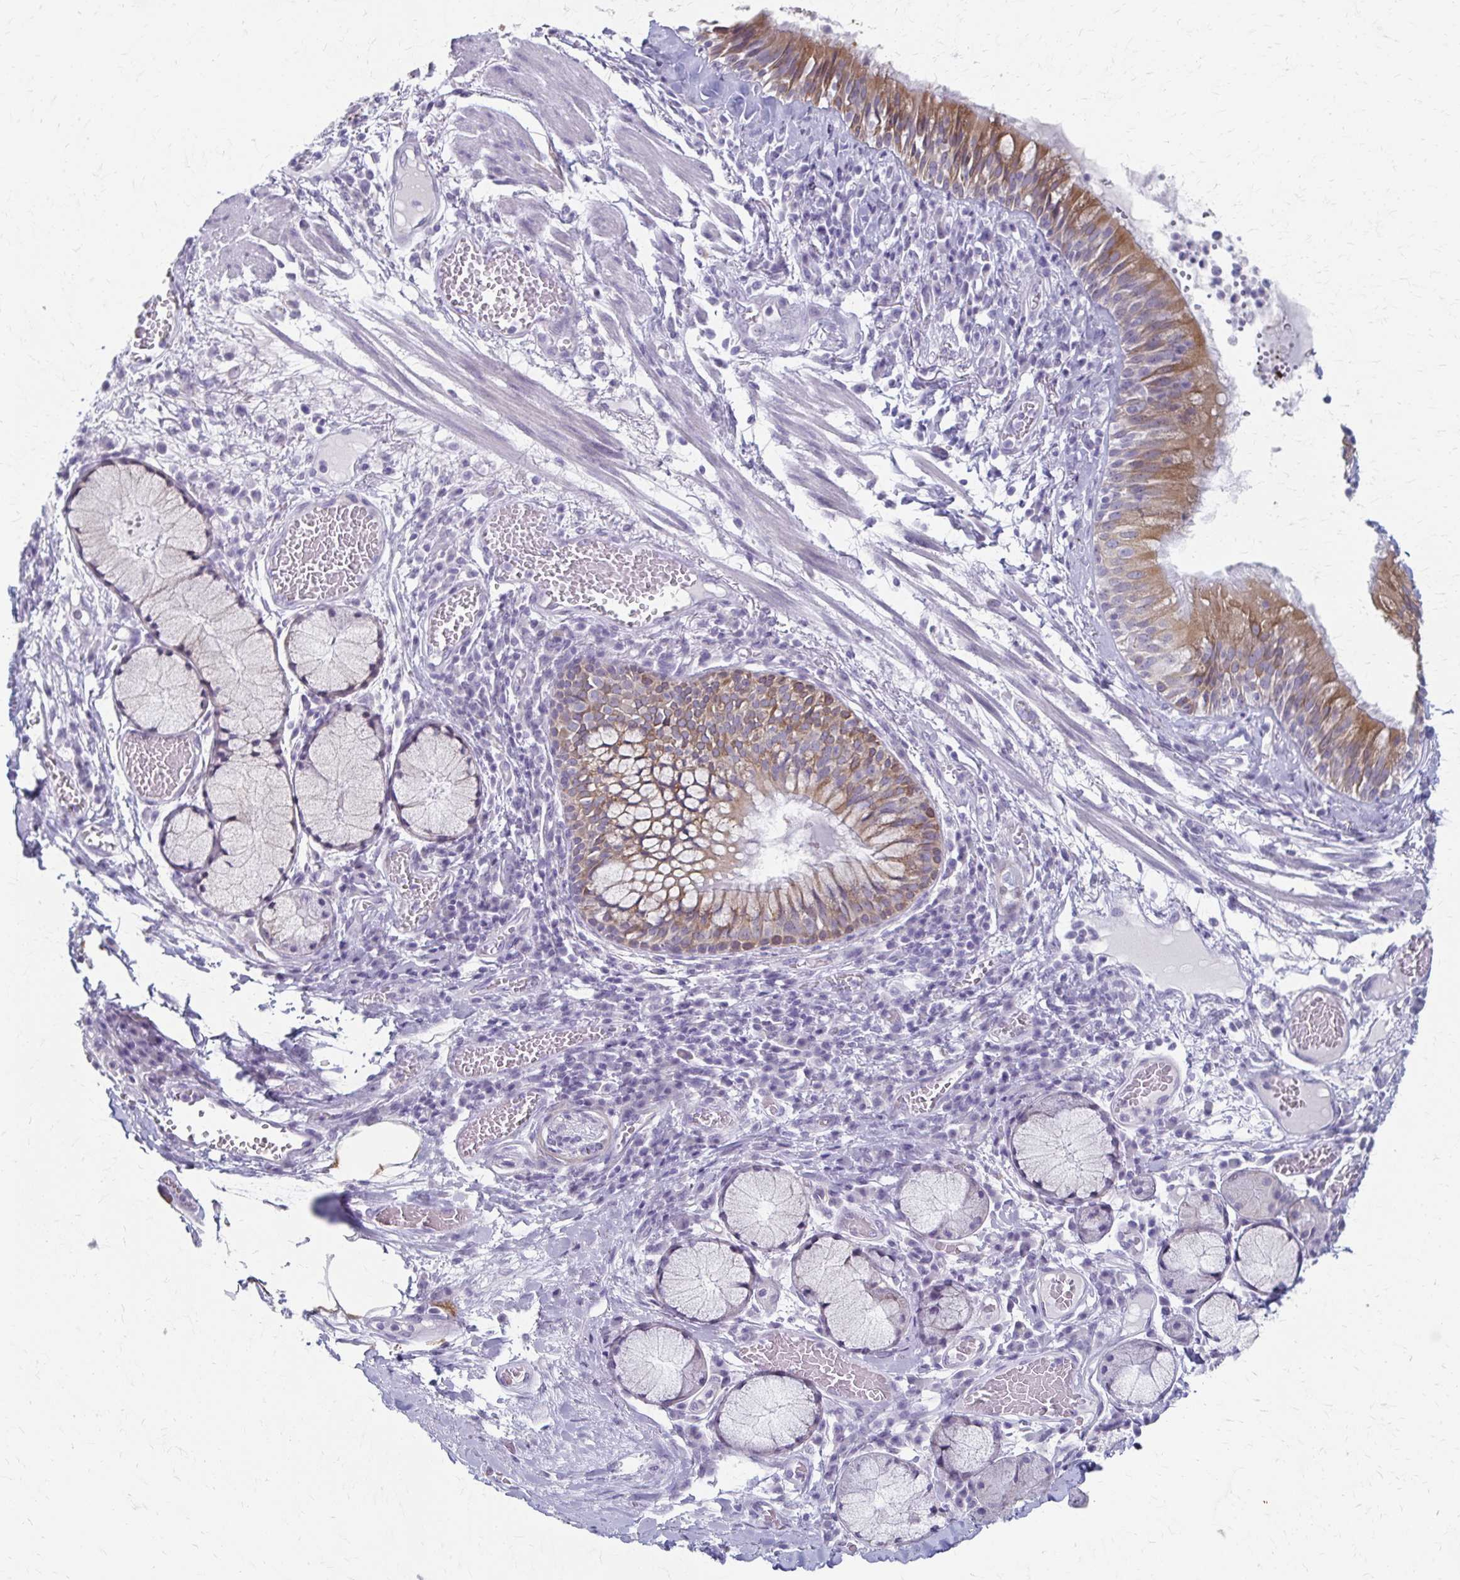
{"staining": {"intensity": "negative", "quantity": "none", "location": "none"}, "tissue": "adipose tissue", "cell_type": "Adipocytes", "image_type": "normal", "snomed": [{"axis": "morphology", "description": "Normal tissue, NOS"}, {"axis": "topography", "description": "Cartilage tissue"}, {"axis": "topography", "description": "Bronchus"}], "caption": "This is an IHC photomicrograph of normal adipose tissue. There is no positivity in adipocytes.", "gene": "CYB5A", "patient": {"sex": "male", "age": 56}}